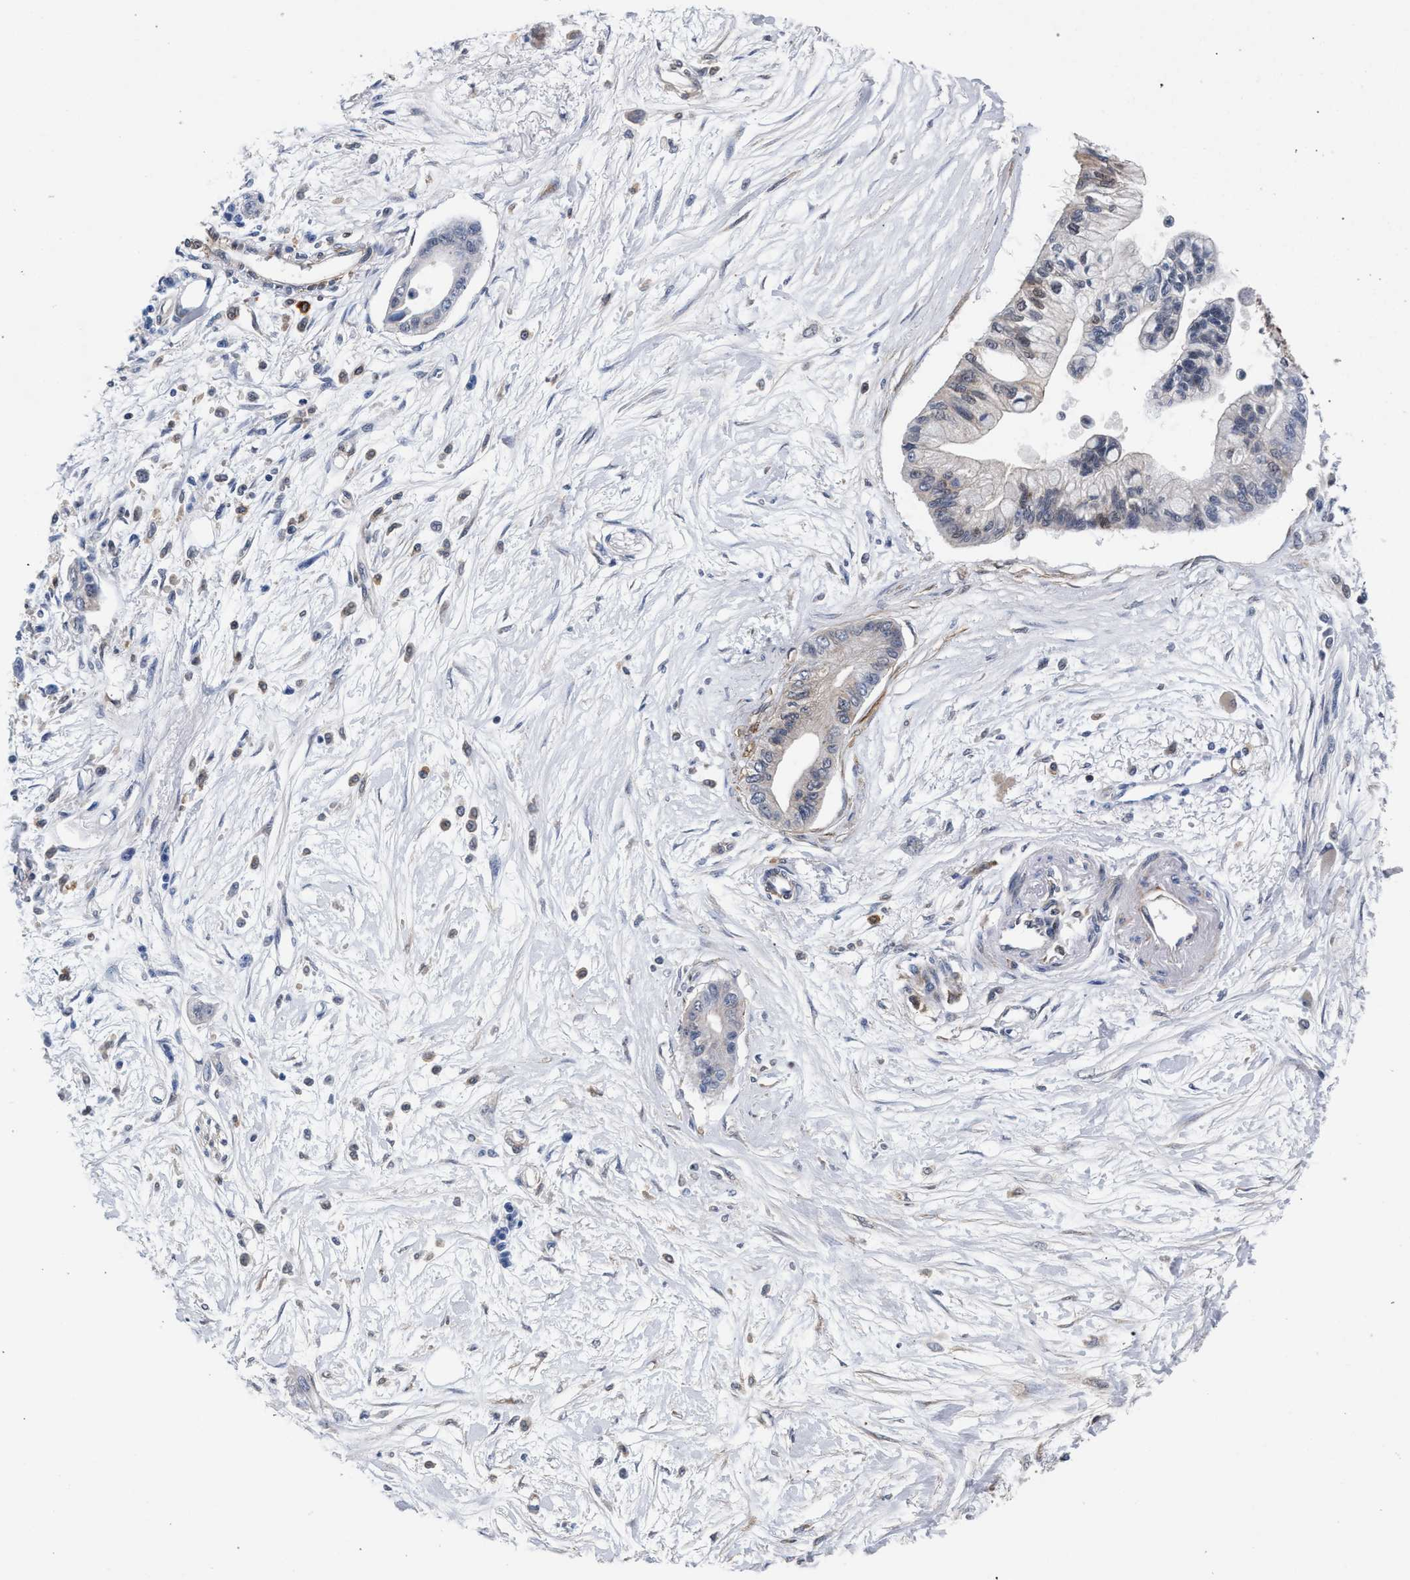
{"staining": {"intensity": "negative", "quantity": "none", "location": "none"}, "tissue": "pancreatic cancer", "cell_type": "Tumor cells", "image_type": "cancer", "snomed": [{"axis": "morphology", "description": "Adenocarcinoma, NOS"}, {"axis": "topography", "description": "Pancreas"}], "caption": "IHC of human pancreatic cancer shows no positivity in tumor cells.", "gene": "LASP1", "patient": {"sex": "female", "age": 77}}